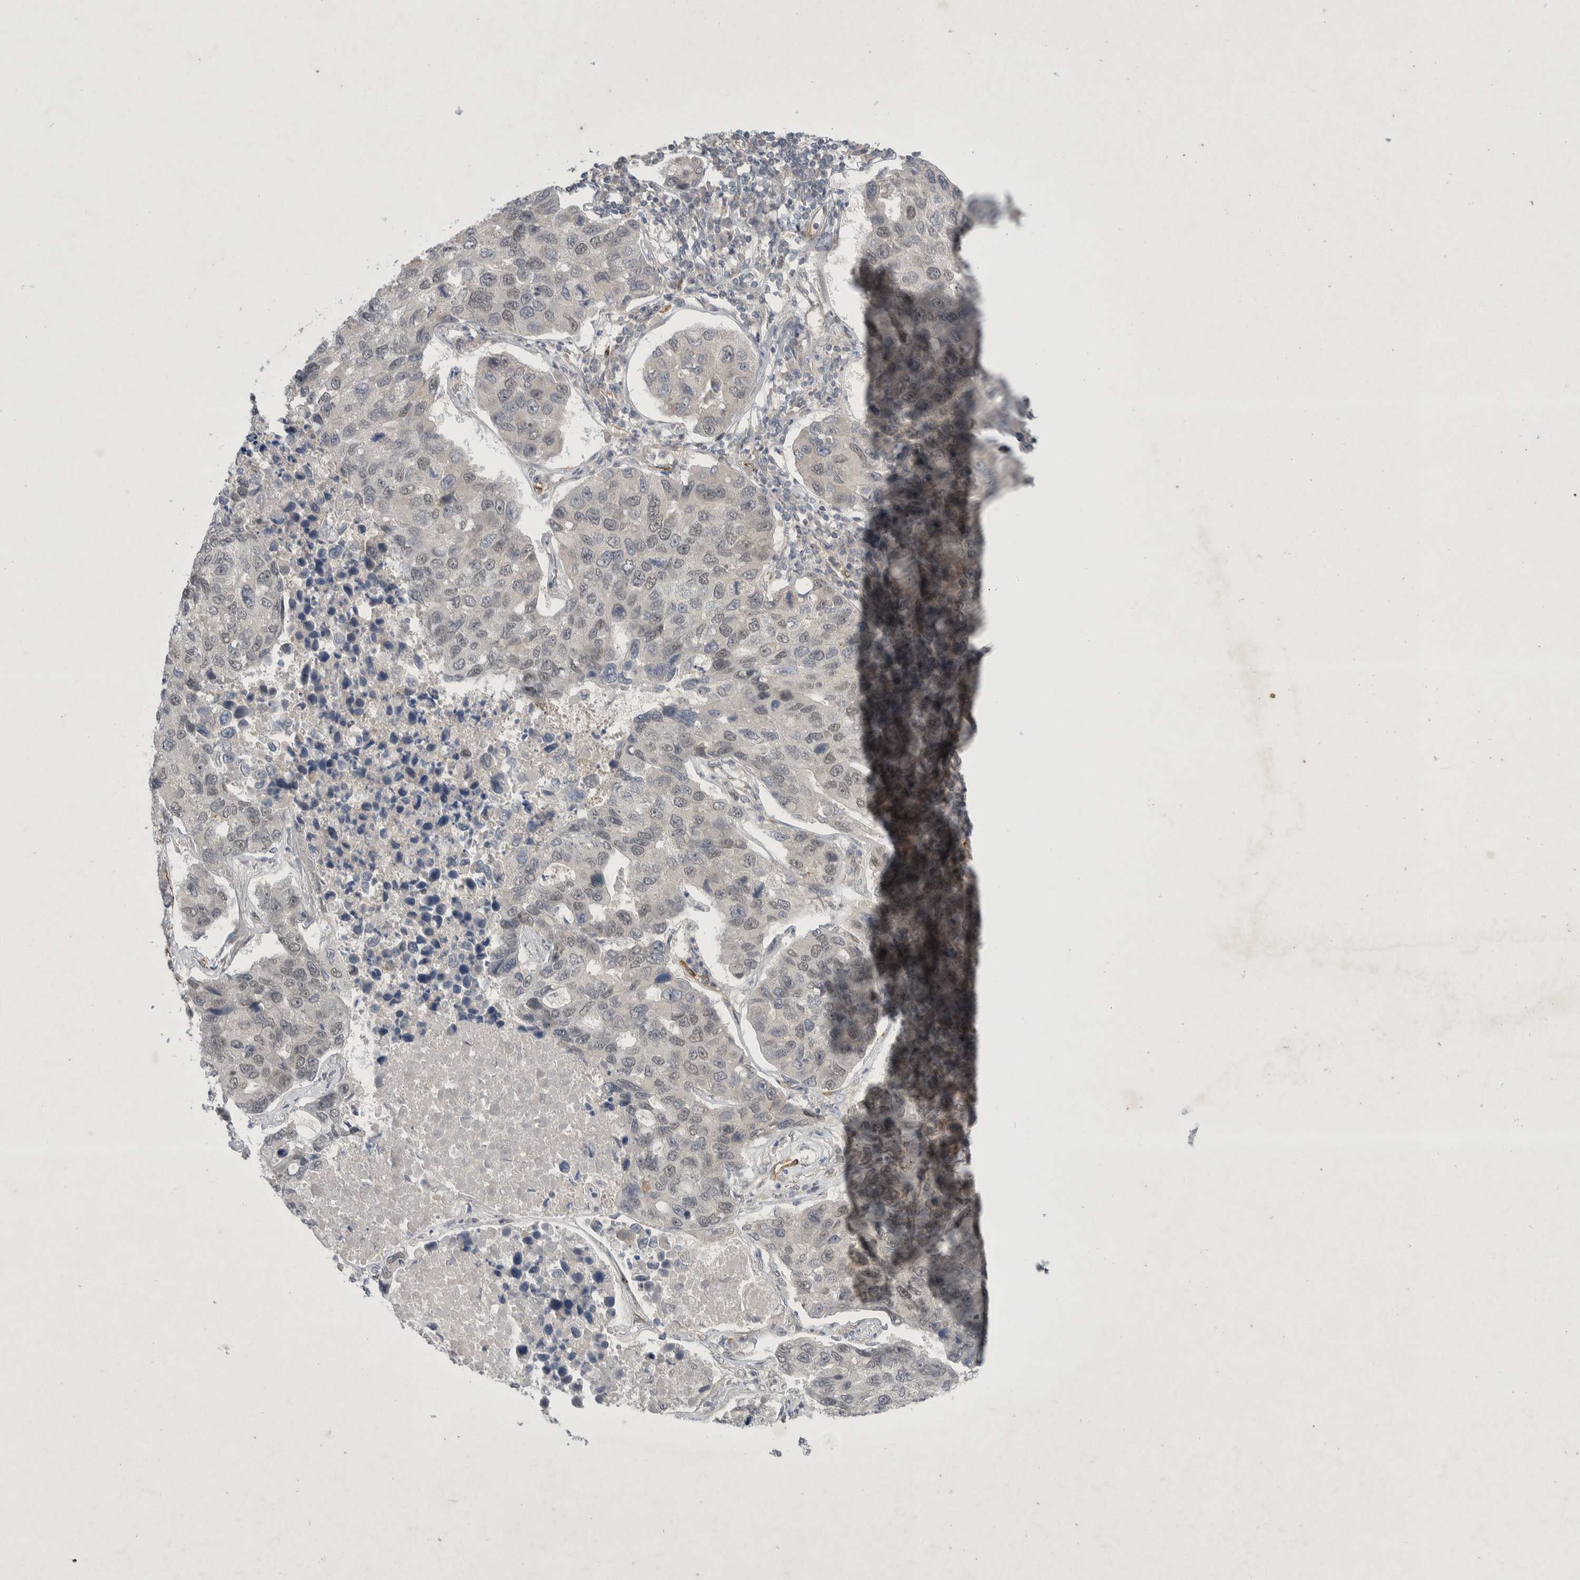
{"staining": {"intensity": "negative", "quantity": "none", "location": "none"}, "tissue": "lung cancer", "cell_type": "Tumor cells", "image_type": "cancer", "snomed": [{"axis": "morphology", "description": "Adenocarcinoma, NOS"}, {"axis": "topography", "description": "Lung"}], "caption": "Protein analysis of lung cancer (adenocarcinoma) reveals no significant positivity in tumor cells. (DAB (3,3'-diaminobenzidine) immunohistochemistry (IHC), high magnification).", "gene": "ZNF704", "patient": {"sex": "male", "age": 64}}